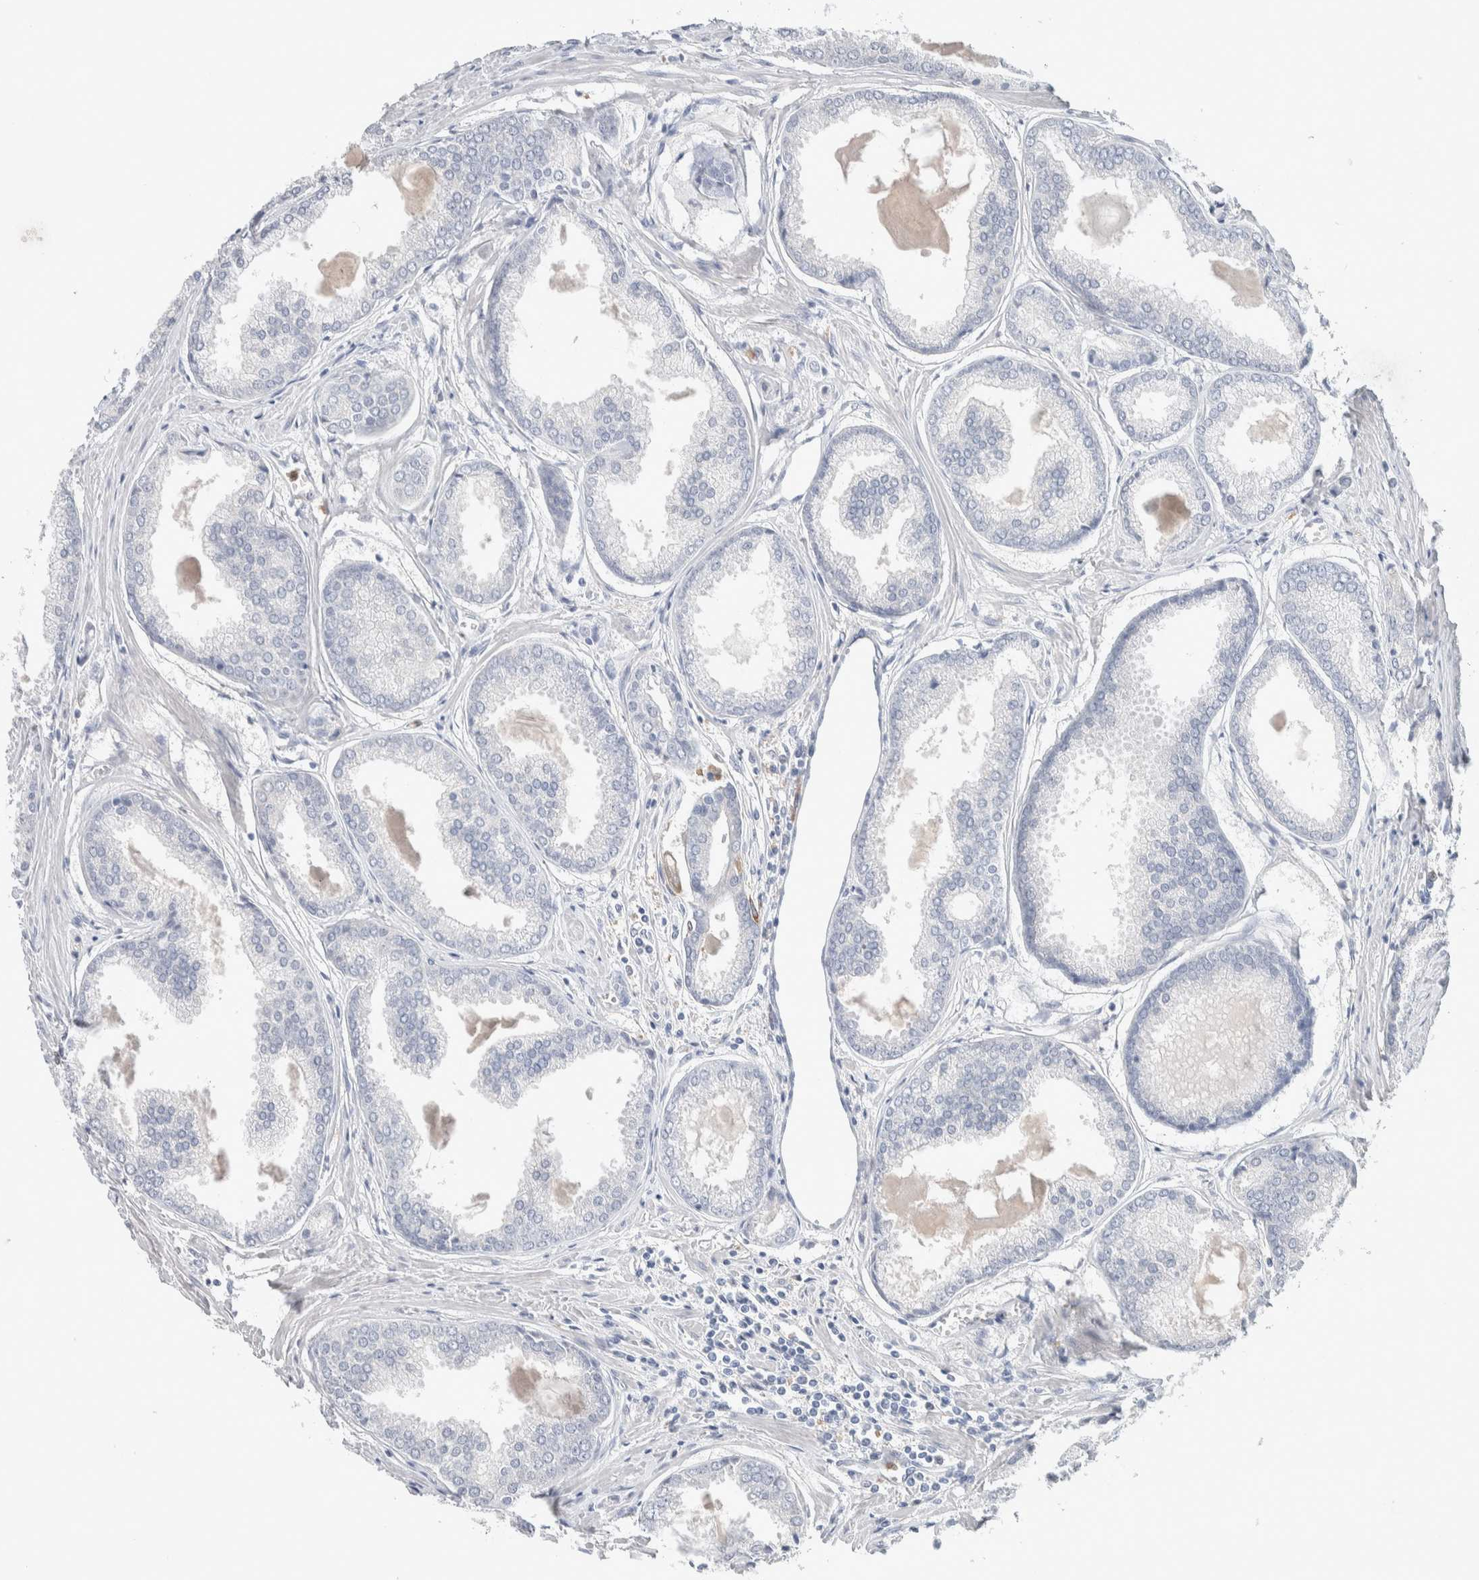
{"staining": {"intensity": "negative", "quantity": "none", "location": "none"}, "tissue": "prostate cancer", "cell_type": "Tumor cells", "image_type": "cancer", "snomed": [{"axis": "morphology", "description": "Adenocarcinoma, Low grade"}, {"axis": "topography", "description": "Prostate"}], "caption": "This is an IHC image of prostate cancer (low-grade adenocarcinoma). There is no expression in tumor cells.", "gene": "NCF2", "patient": {"sex": "male", "age": 64}}